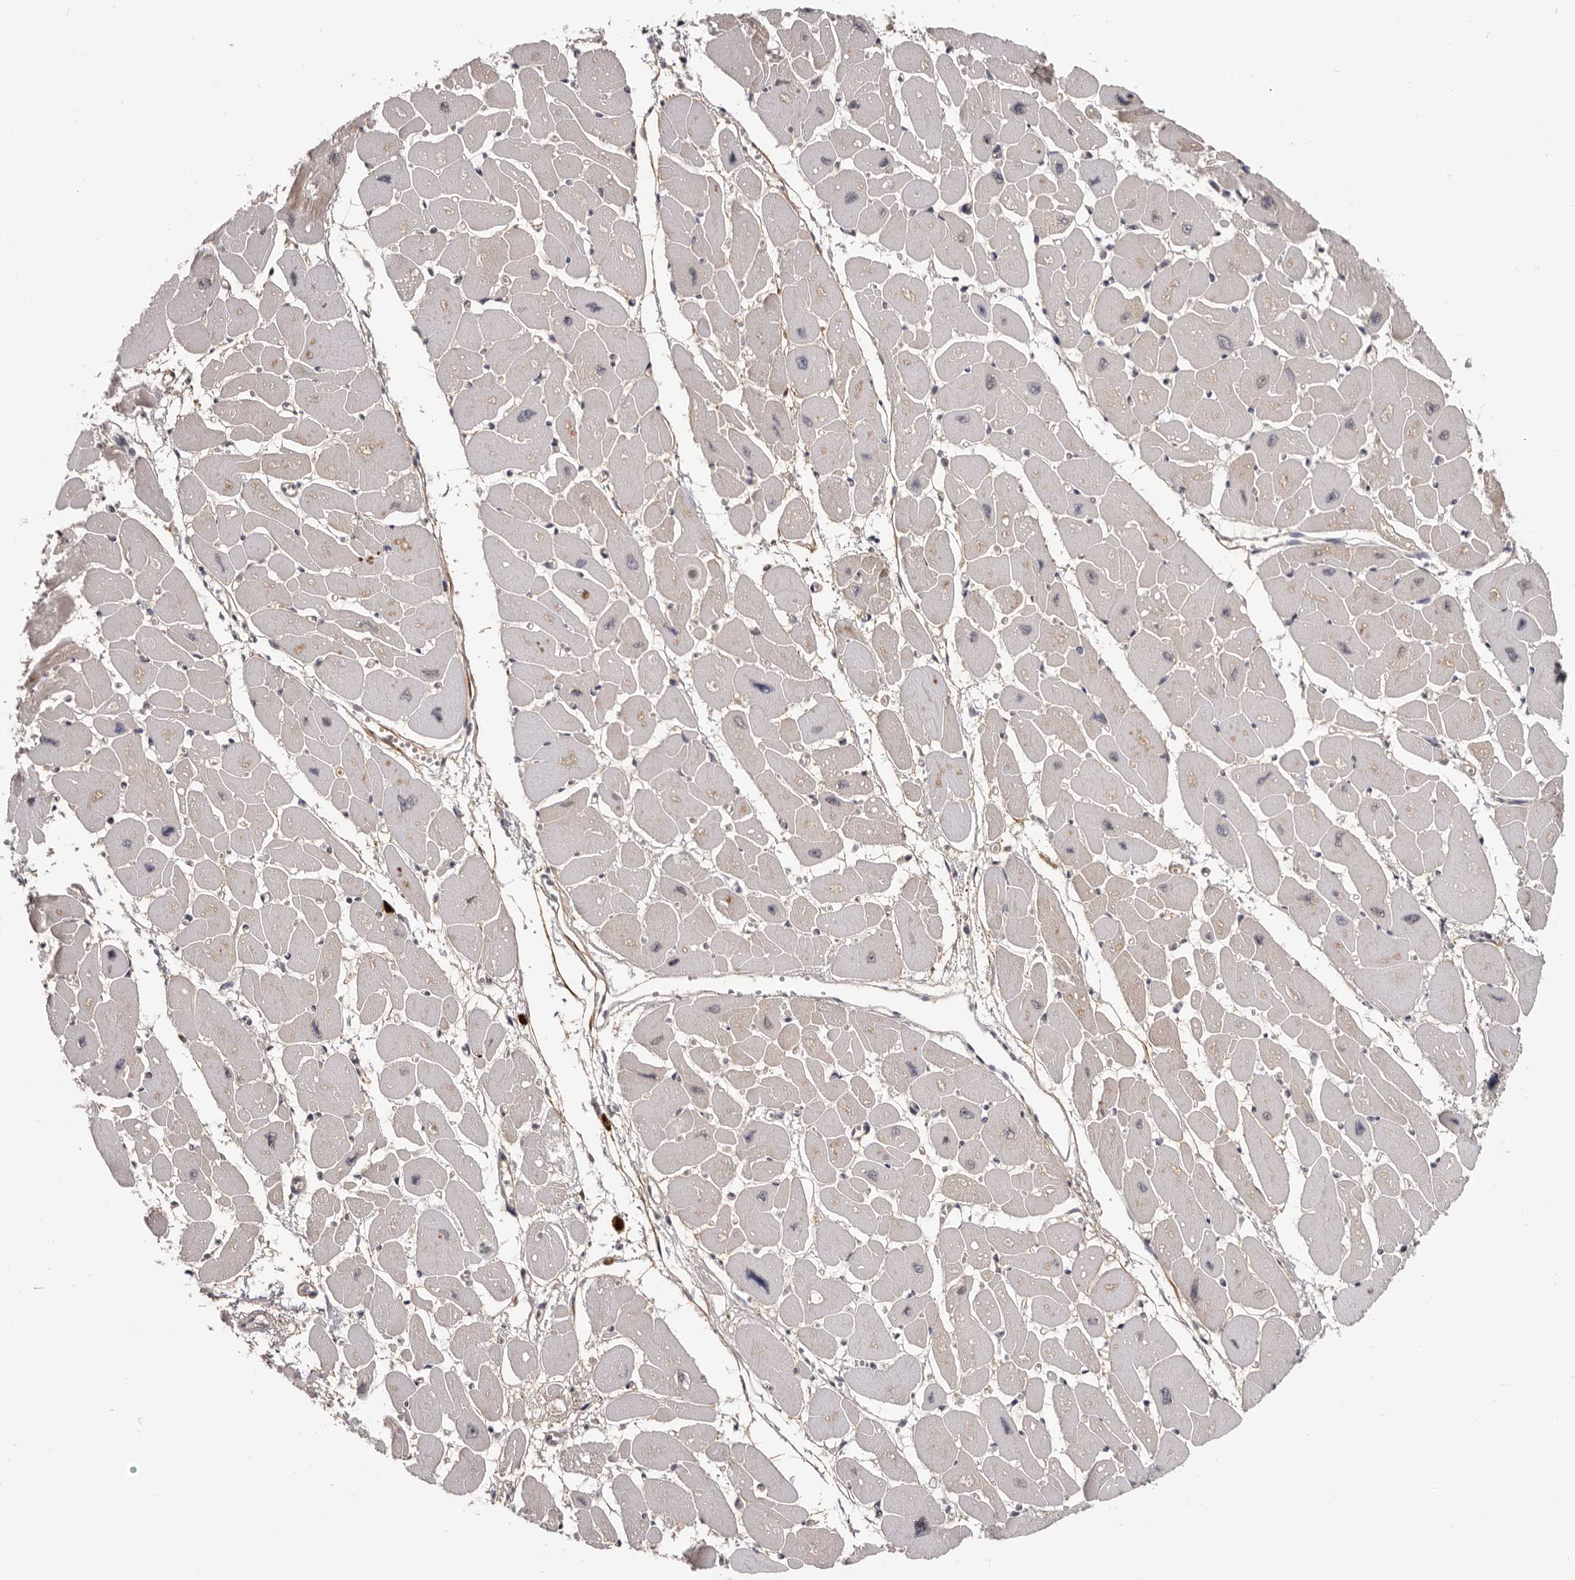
{"staining": {"intensity": "strong", "quantity": "25%-75%", "location": "cytoplasmic/membranous,nuclear"}, "tissue": "heart muscle", "cell_type": "Cardiomyocytes", "image_type": "normal", "snomed": [{"axis": "morphology", "description": "Normal tissue, NOS"}, {"axis": "topography", "description": "Heart"}], "caption": "Approximately 25%-75% of cardiomyocytes in benign human heart muscle exhibit strong cytoplasmic/membranous,nuclear protein expression as visualized by brown immunohistochemical staining.", "gene": "ADAMTS20", "patient": {"sex": "female", "age": 54}}